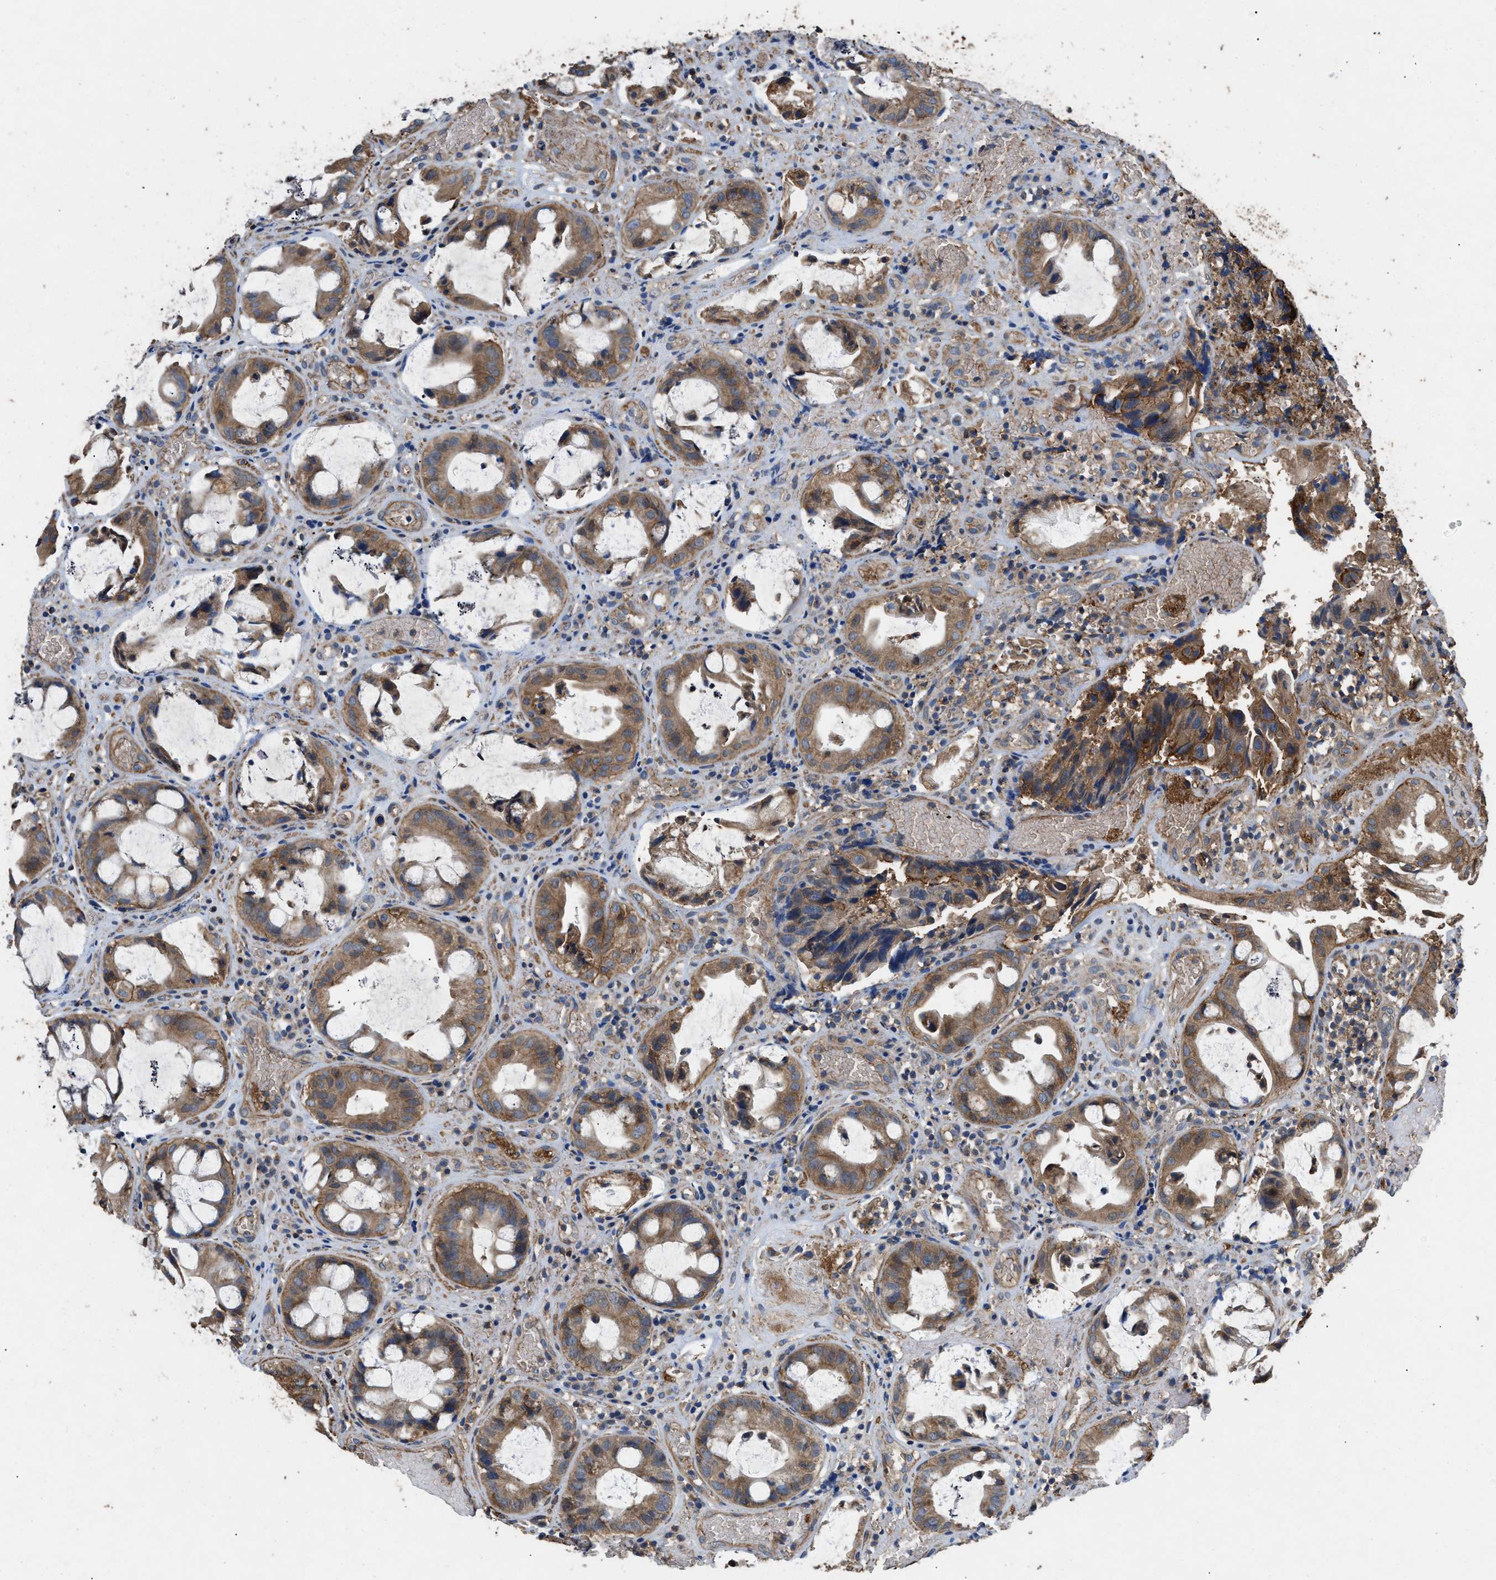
{"staining": {"intensity": "moderate", "quantity": ">75%", "location": "cytoplasmic/membranous"}, "tissue": "colorectal cancer", "cell_type": "Tumor cells", "image_type": "cancer", "snomed": [{"axis": "morphology", "description": "Adenocarcinoma, NOS"}, {"axis": "topography", "description": "Colon"}], "caption": "Immunohistochemical staining of human colorectal adenocarcinoma reveals medium levels of moderate cytoplasmic/membranous expression in about >75% of tumor cells.", "gene": "LINGO2", "patient": {"sex": "female", "age": 57}}